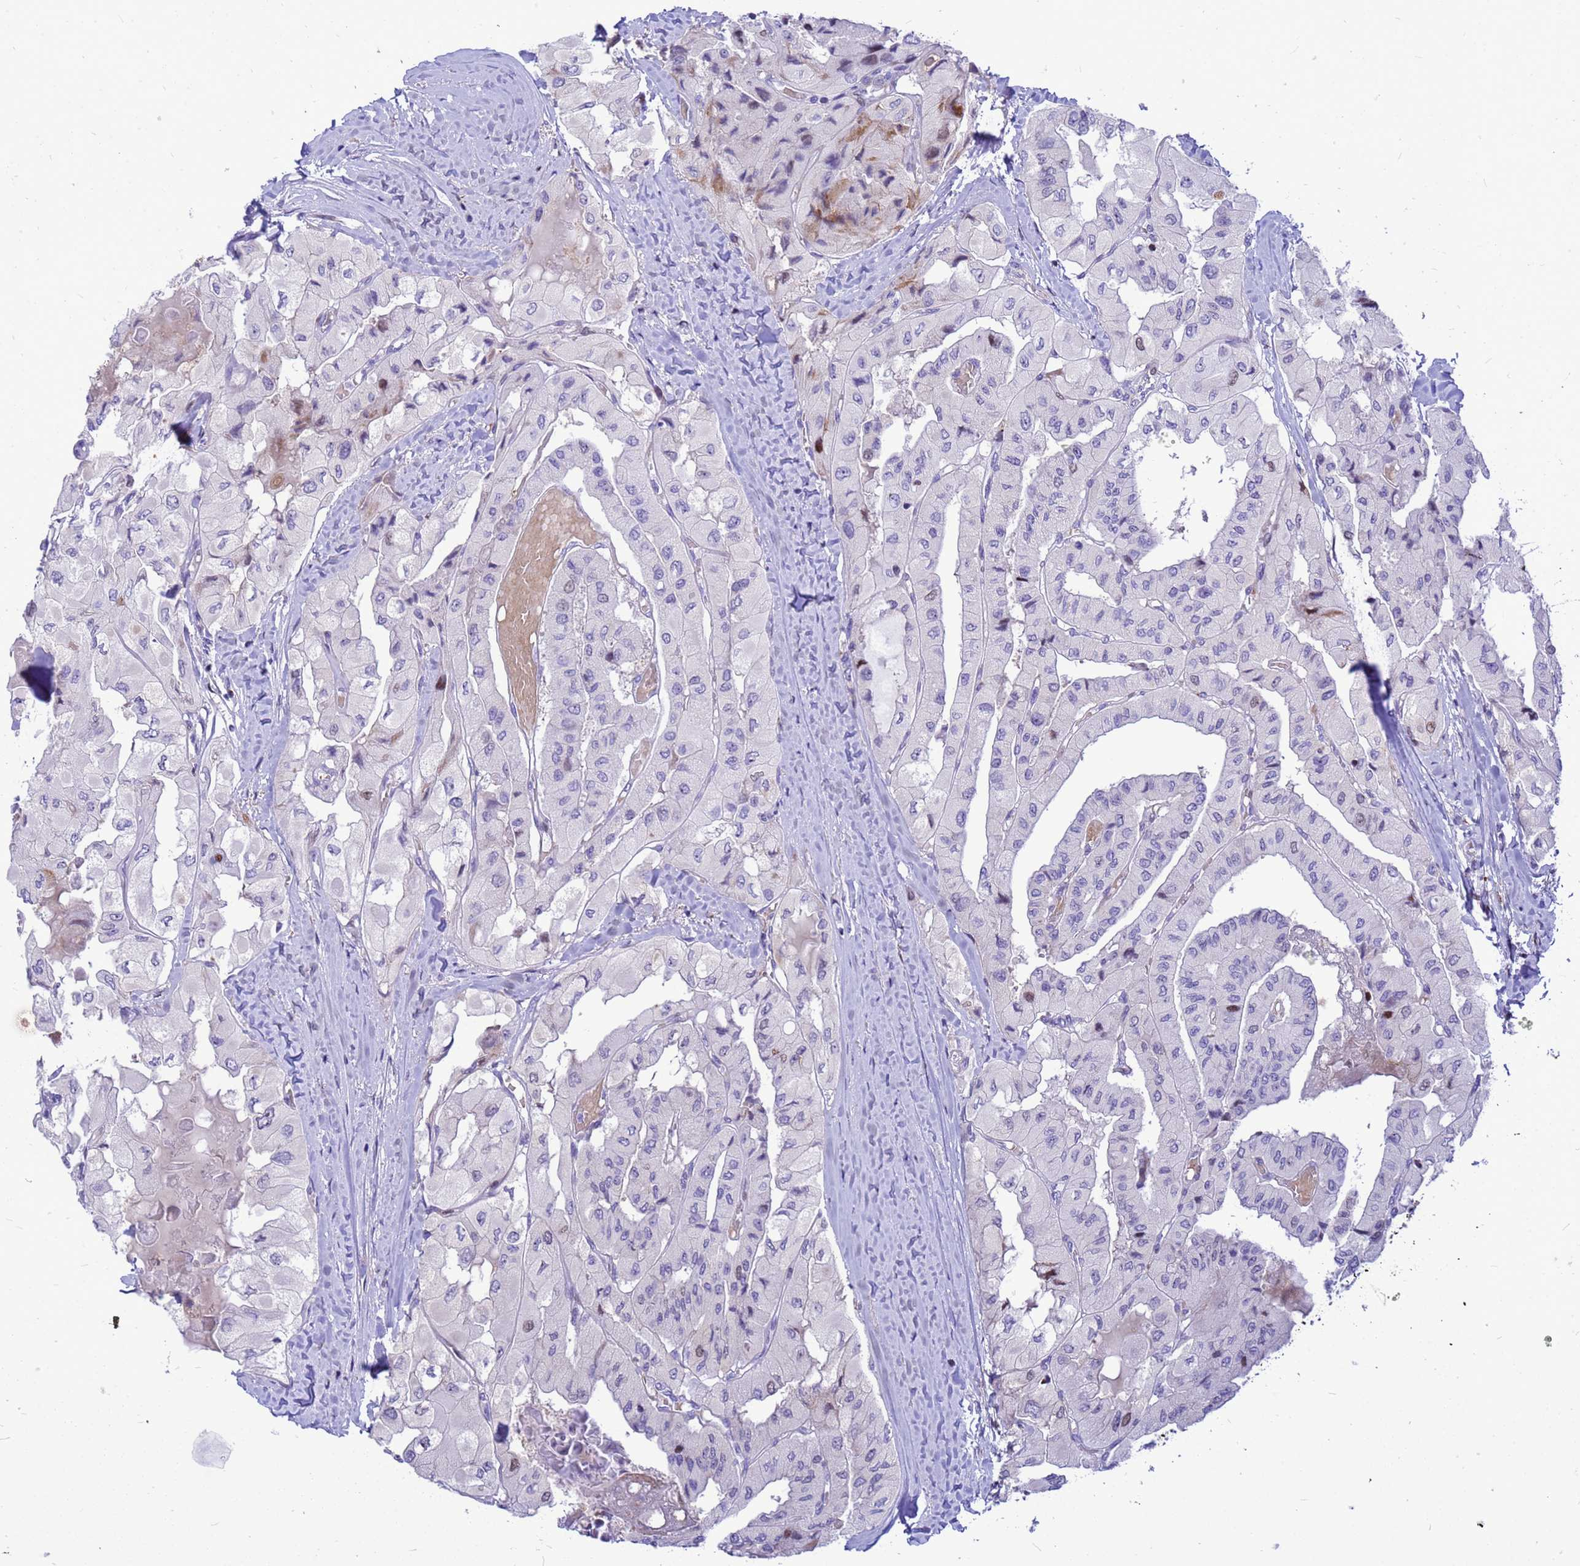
{"staining": {"intensity": "negative", "quantity": "none", "location": "none"}, "tissue": "thyroid cancer", "cell_type": "Tumor cells", "image_type": "cancer", "snomed": [{"axis": "morphology", "description": "Normal tissue, NOS"}, {"axis": "morphology", "description": "Papillary adenocarcinoma, NOS"}, {"axis": "topography", "description": "Thyroid gland"}], "caption": "An immunohistochemistry (IHC) image of papillary adenocarcinoma (thyroid) is shown. There is no staining in tumor cells of papillary adenocarcinoma (thyroid).", "gene": "ADAMTS7", "patient": {"sex": "female", "age": 59}}